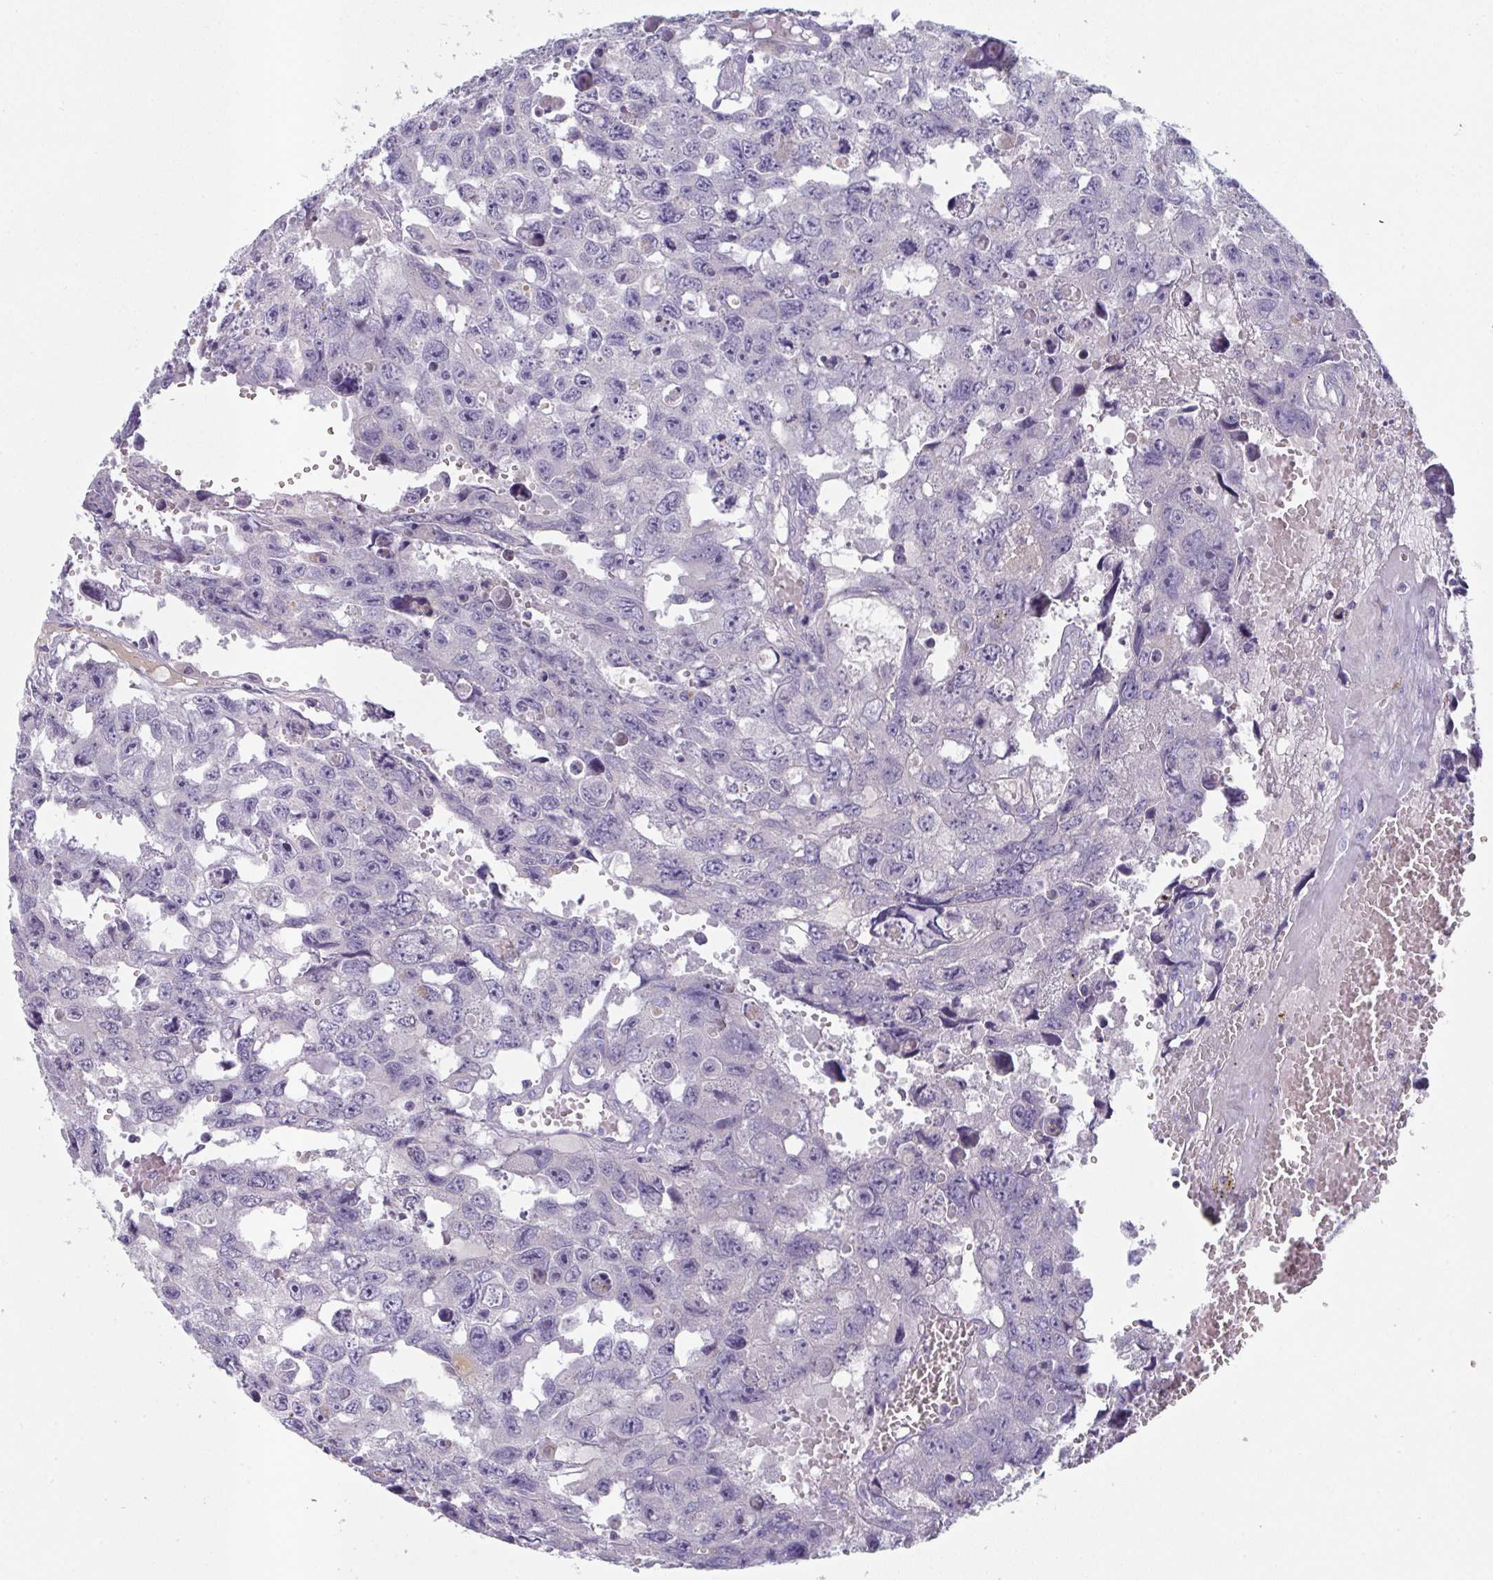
{"staining": {"intensity": "negative", "quantity": "none", "location": "none"}, "tissue": "testis cancer", "cell_type": "Tumor cells", "image_type": "cancer", "snomed": [{"axis": "morphology", "description": "Seminoma, NOS"}, {"axis": "topography", "description": "Testis"}], "caption": "This is an immunohistochemistry photomicrograph of testis cancer. There is no staining in tumor cells.", "gene": "HGFAC", "patient": {"sex": "male", "age": 26}}